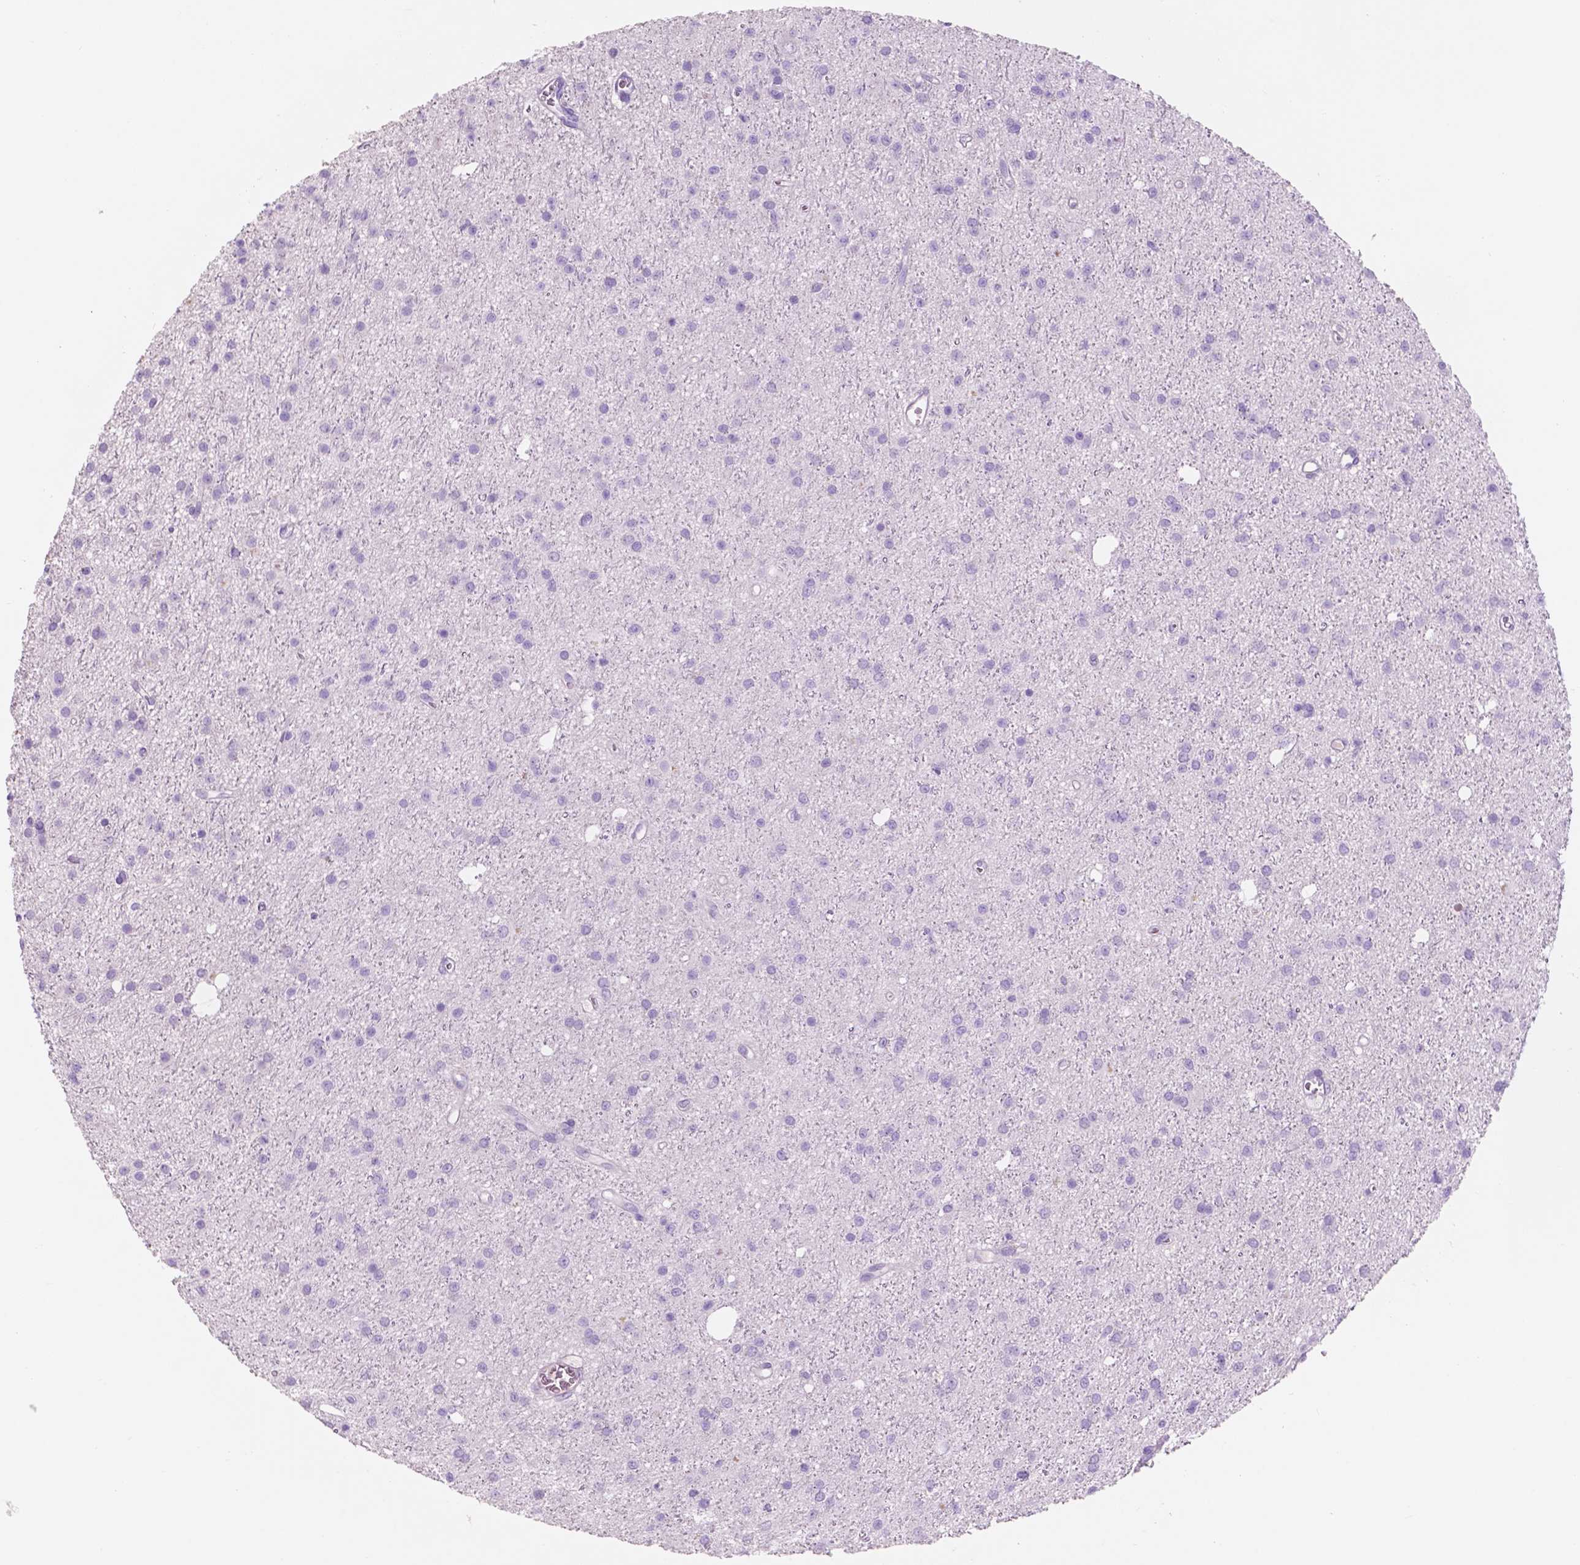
{"staining": {"intensity": "negative", "quantity": "none", "location": "none"}, "tissue": "glioma", "cell_type": "Tumor cells", "image_type": "cancer", "snomed": [{"axis": "morphology", "description": "Glioma, malignant, Low grade"}, {"axis": "topography", "description": "Brain"}], "caption": "This is an immunohistochemistry (IHC) histopathology image of glioma. There is no staining in tumor cells.", "gene": "CUZD1", "patient": {"sex": "male", "age": 27}}